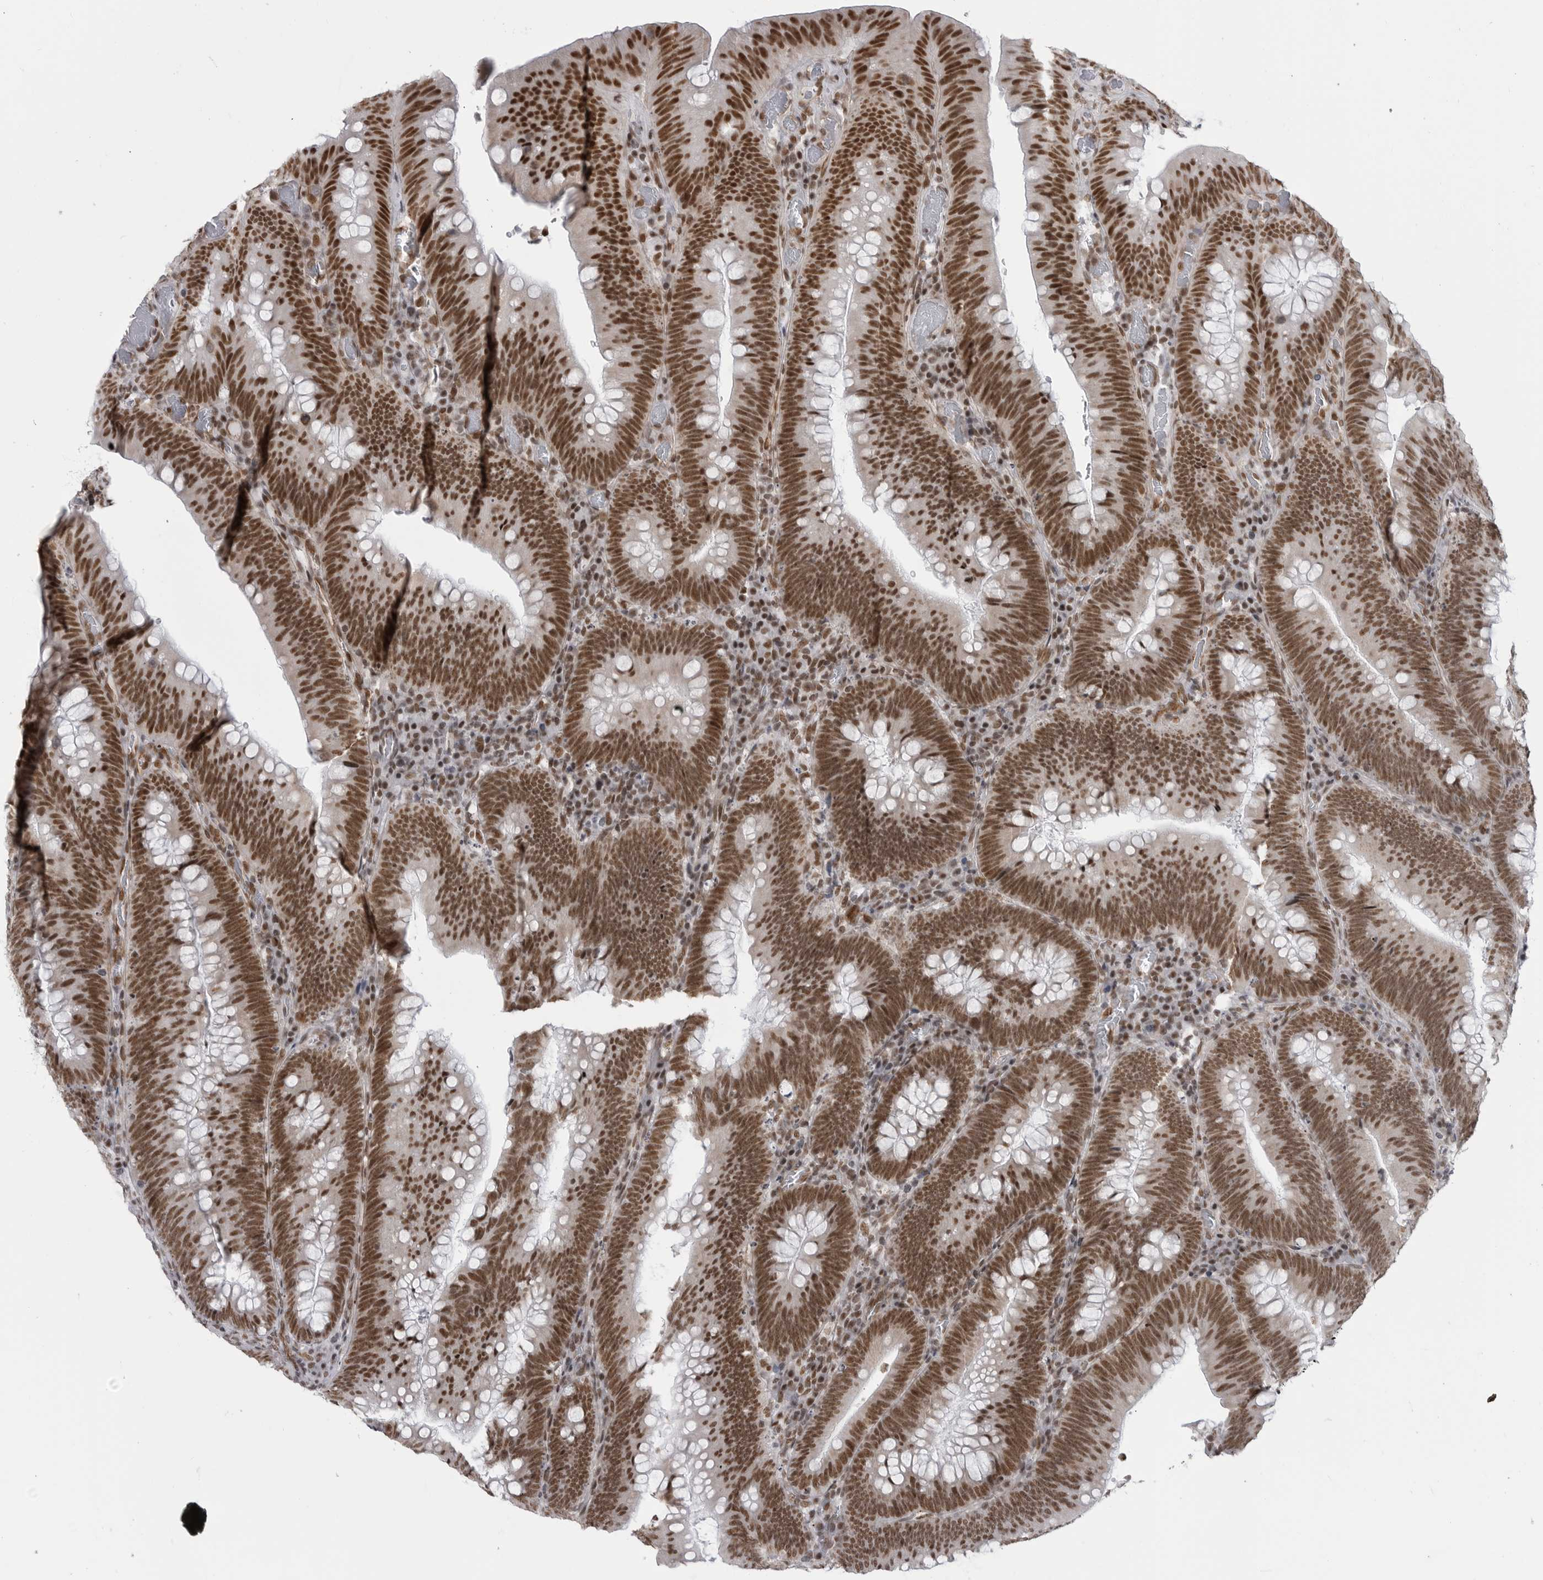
{"staining": {"intensity": "strong", "quantity": ">75%", "location": "nuclear"}, "tissue": "colorectal cancer", "cell_type": "Tumor cells", "image_type": "cancer", "snomed": [{"axis": "morphology", "description": "Normal tissue, NOS"}, {"axis": "topography", "description": "Colon"}], "caption": "High-magnification brightfield microscopy of colorectal cancer stained with DAB (3,3'-diaminobenzidine) (brown) and counterstained with hematoxylin (blue). tumor cells exhibit strong nuclear staining is present in about>75% of cells. The protein is shown in brown color, while the nuclei are stained blue.", "gene": "RNF26", "patient": {"sex": "female", "age": 82}}